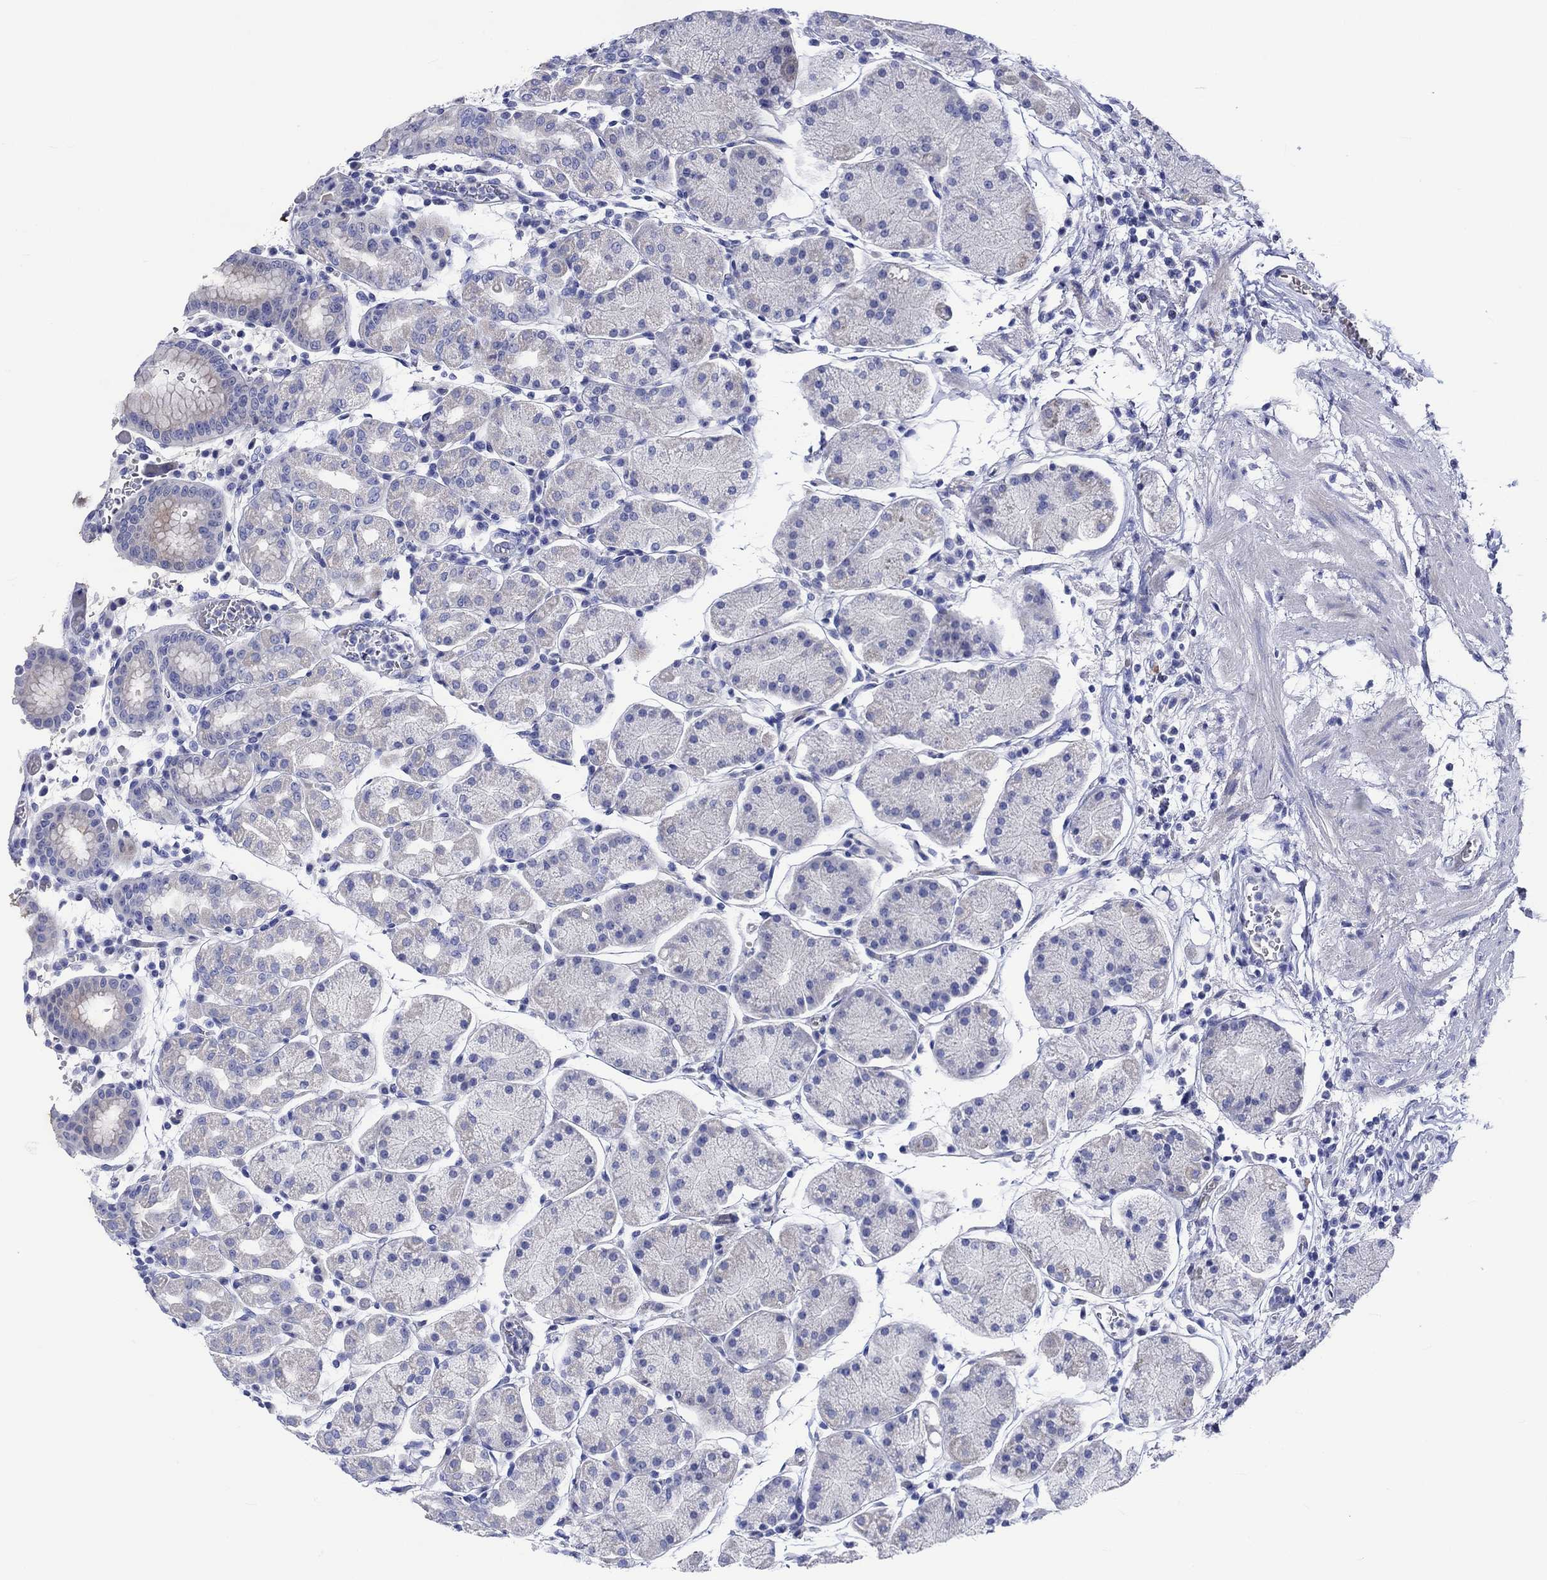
{"staining": {"intensity": "negative", "quantity": "none", "location": "none"}, "tissue": "stomach", "cell_type": "Glandular cells", "image_type": "normal", "snomed": [{"axis": "morphology", "description": "Normal tissue, NOS"}, {"axis": "topography", "description": "Stomach"}], "caption": "This is an IHC photomicrograph of benign human stomach. There is no staining in glandular cells.", "gene": "NRIP3", "patient": {"sex": "male", "age": 54}}